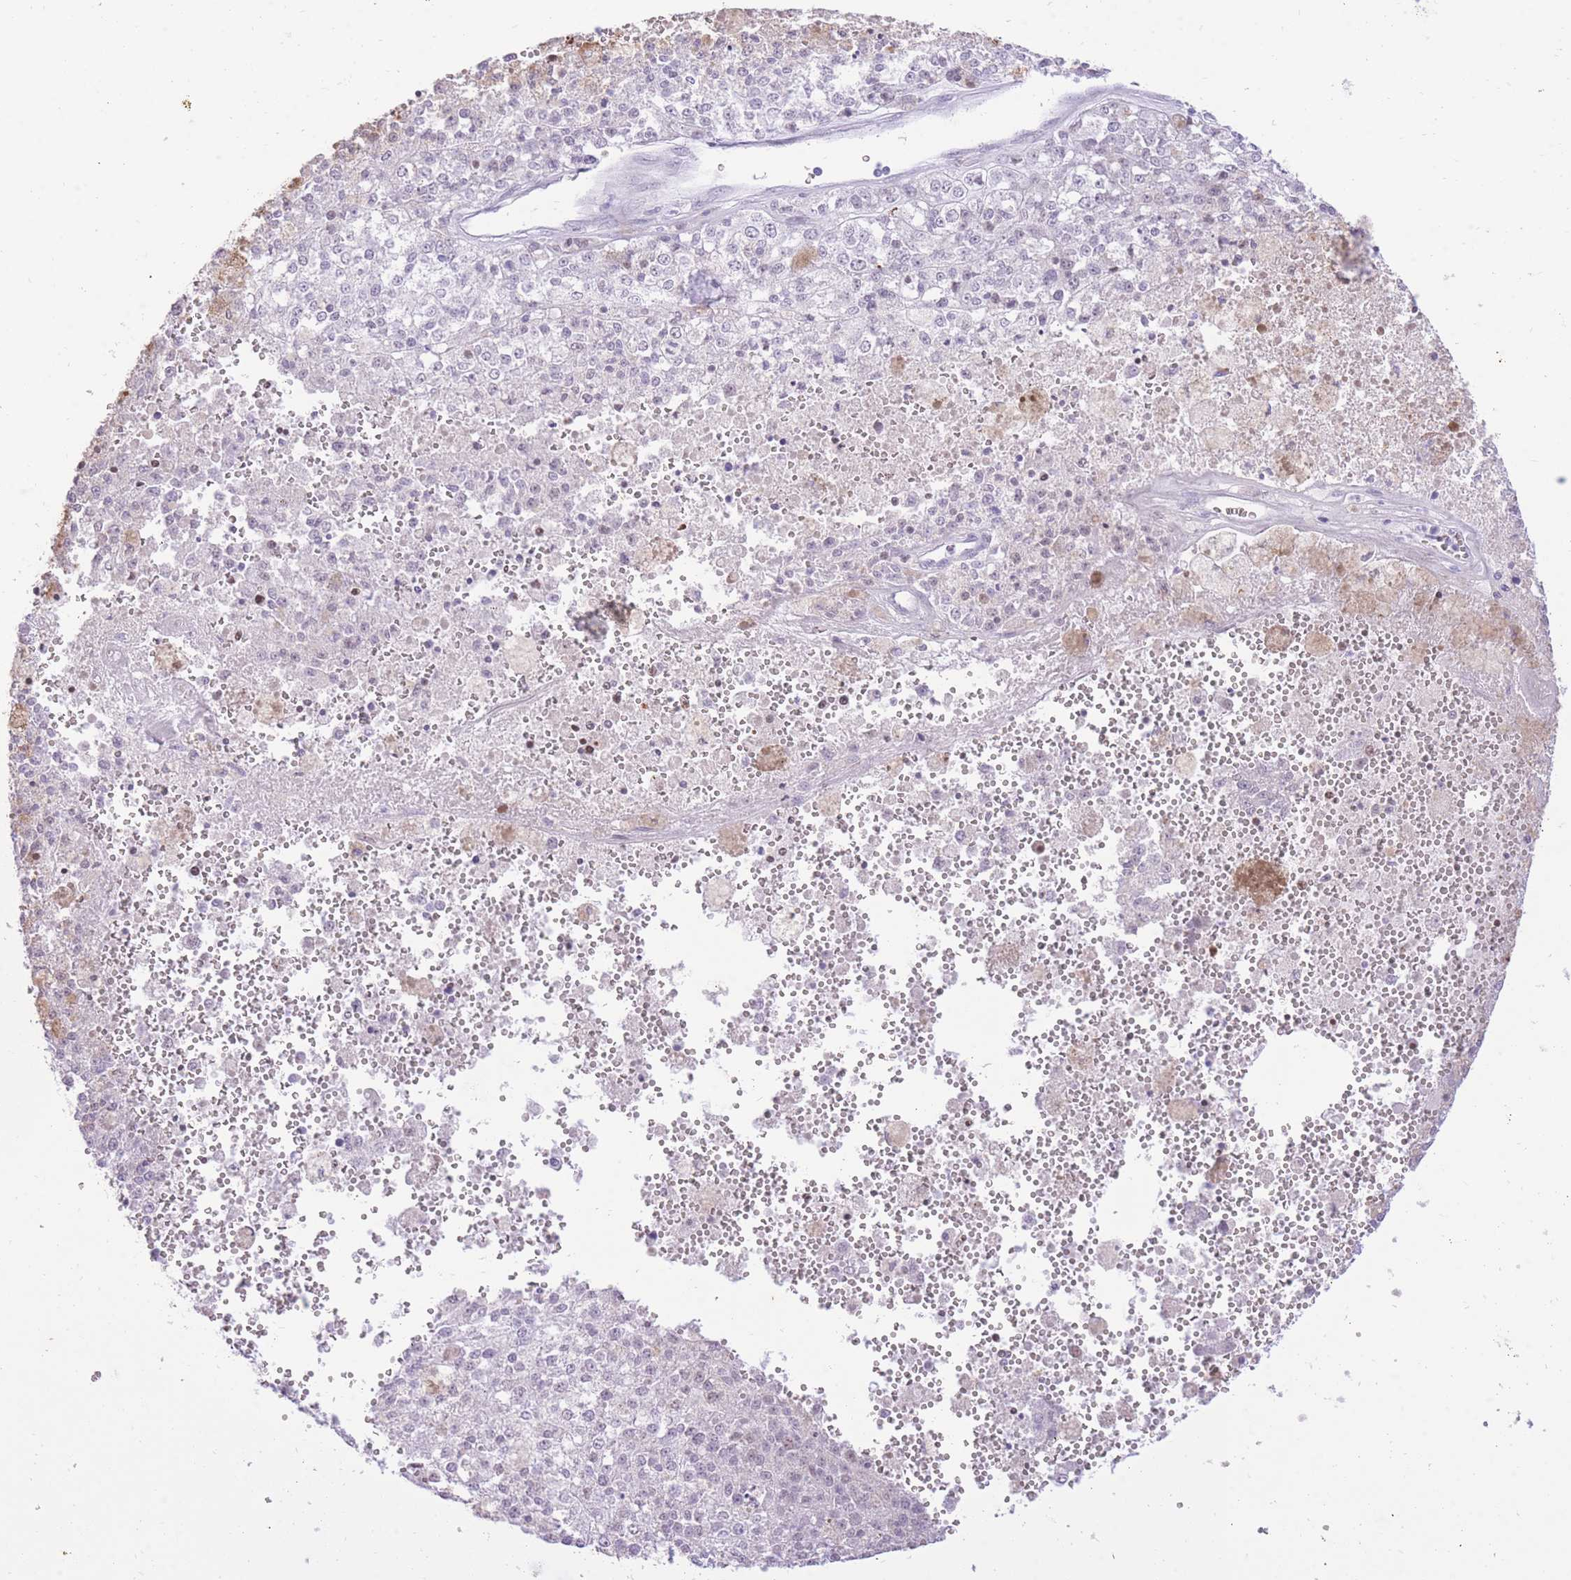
{"staining": {"intensity": "negative", "quantity": "none", "location": "none"}, "tissue": "melanoma", "cell_type": "Tumor cells", "image_type": "cancer", "snomed": [{"axis": "morphology", "description": "Malignant melanoma, NOS"}, {"axis": "topography", "description": "Skin"}], "caption": "Immunohistochemical staining of melanoma exhibits no significant staining in tumor cells. (Brightfield microscopy of DAB immunohistochemistry (IHC) at high magnification).", "gene": "MEIS3", "patient": {"sex": "female", "age": 64}}